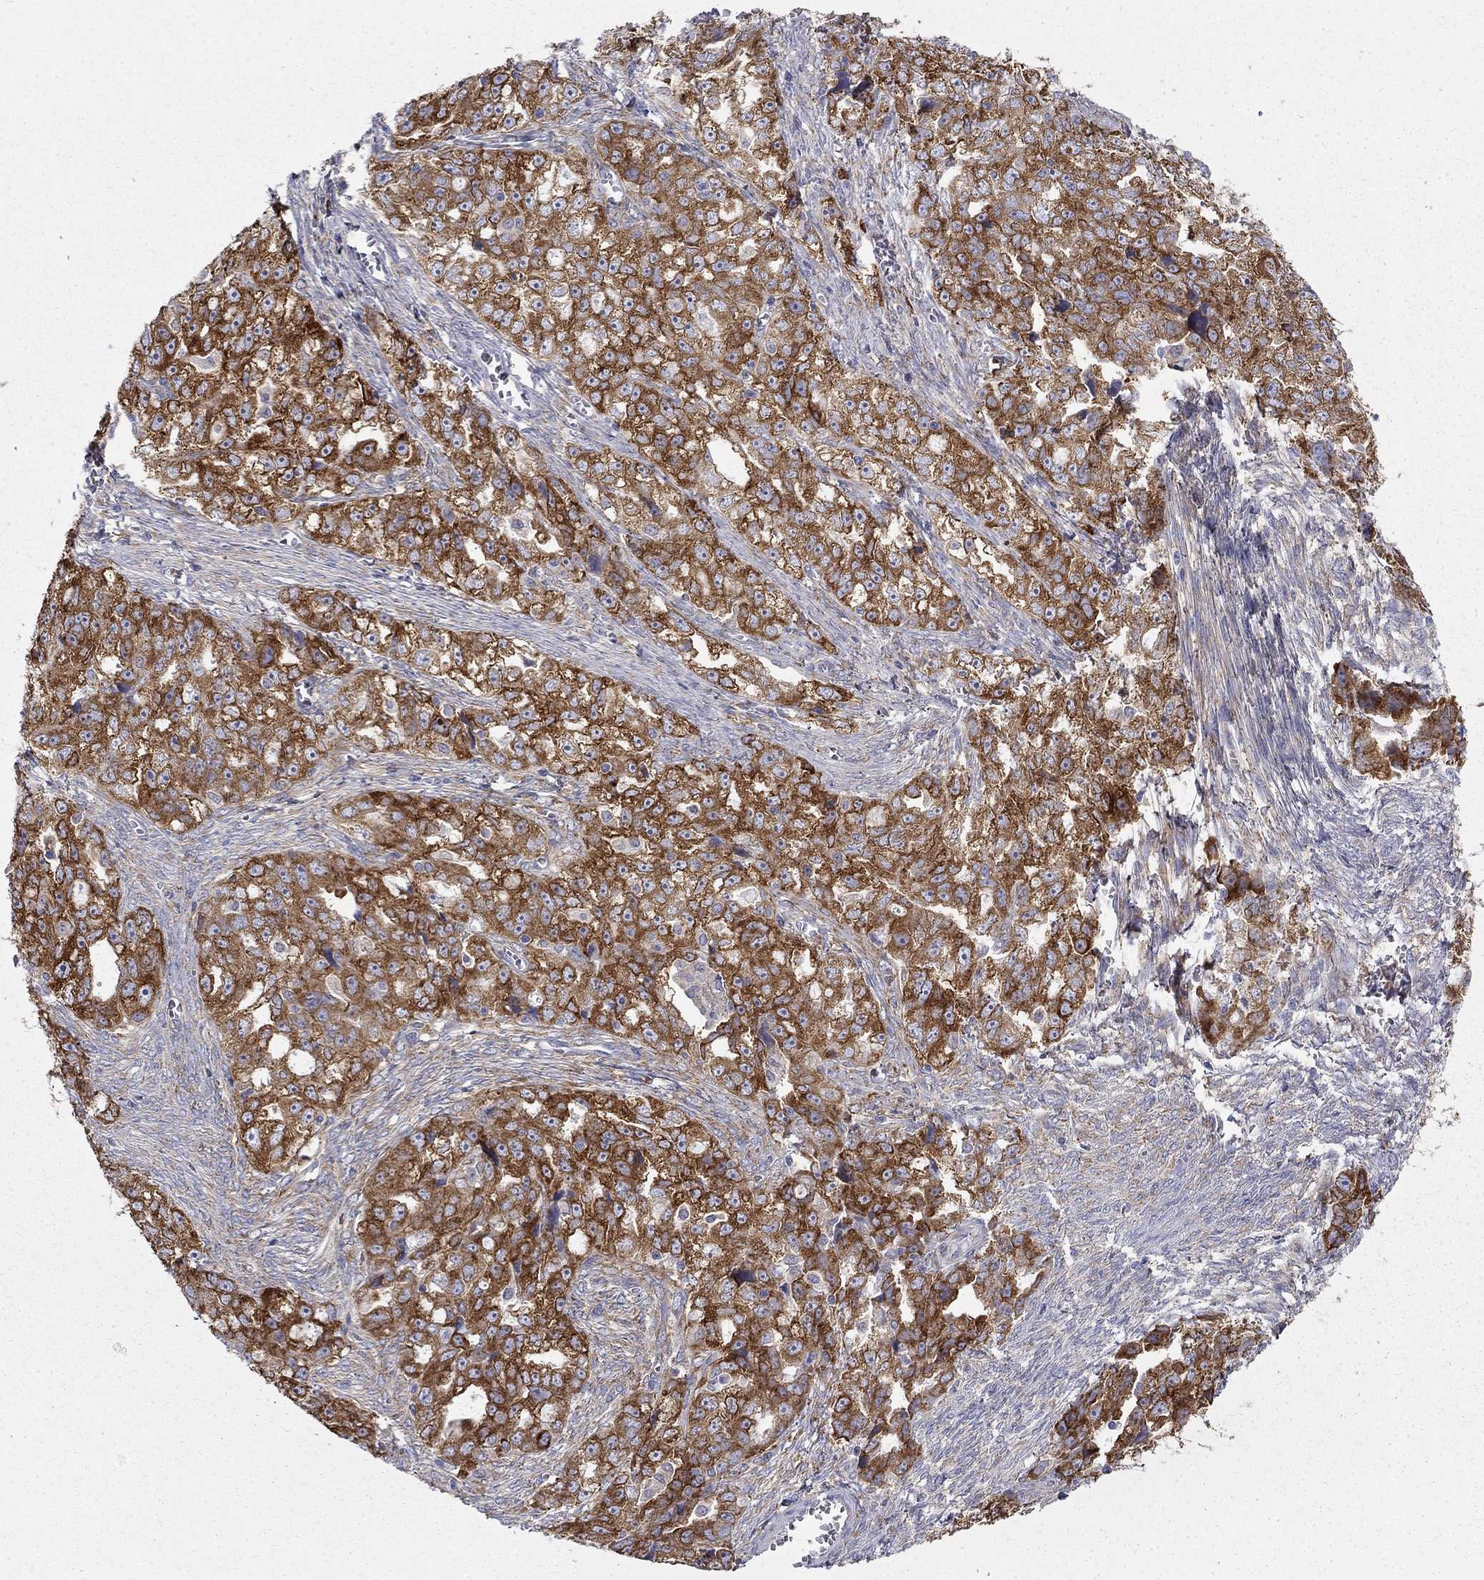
{"staining": {"intensity": "strong", "quantity": ">75%", "location": "cytoplasmic/membranous"}, "tissue": "ovarian cancer", "cell_type": "Tumor cells", "image_type": "cancer", "snomed": [{"axis": "morphology", "description": "Cystadenocarcinoma, serous, NOS"}, {"axis": "topography", "description": "Ovary"}], "caption": "Immunohistochemical staining of human ovarian cancer reveals high levels of strong cytoplasmic/membranous protein expression in approximately >75% of tumor cells. The protein of interest is shown in brown color, while the nuclei are stained blue.", "gene": "PABPC4", "patient": {"sex": "female", "age": 51}}